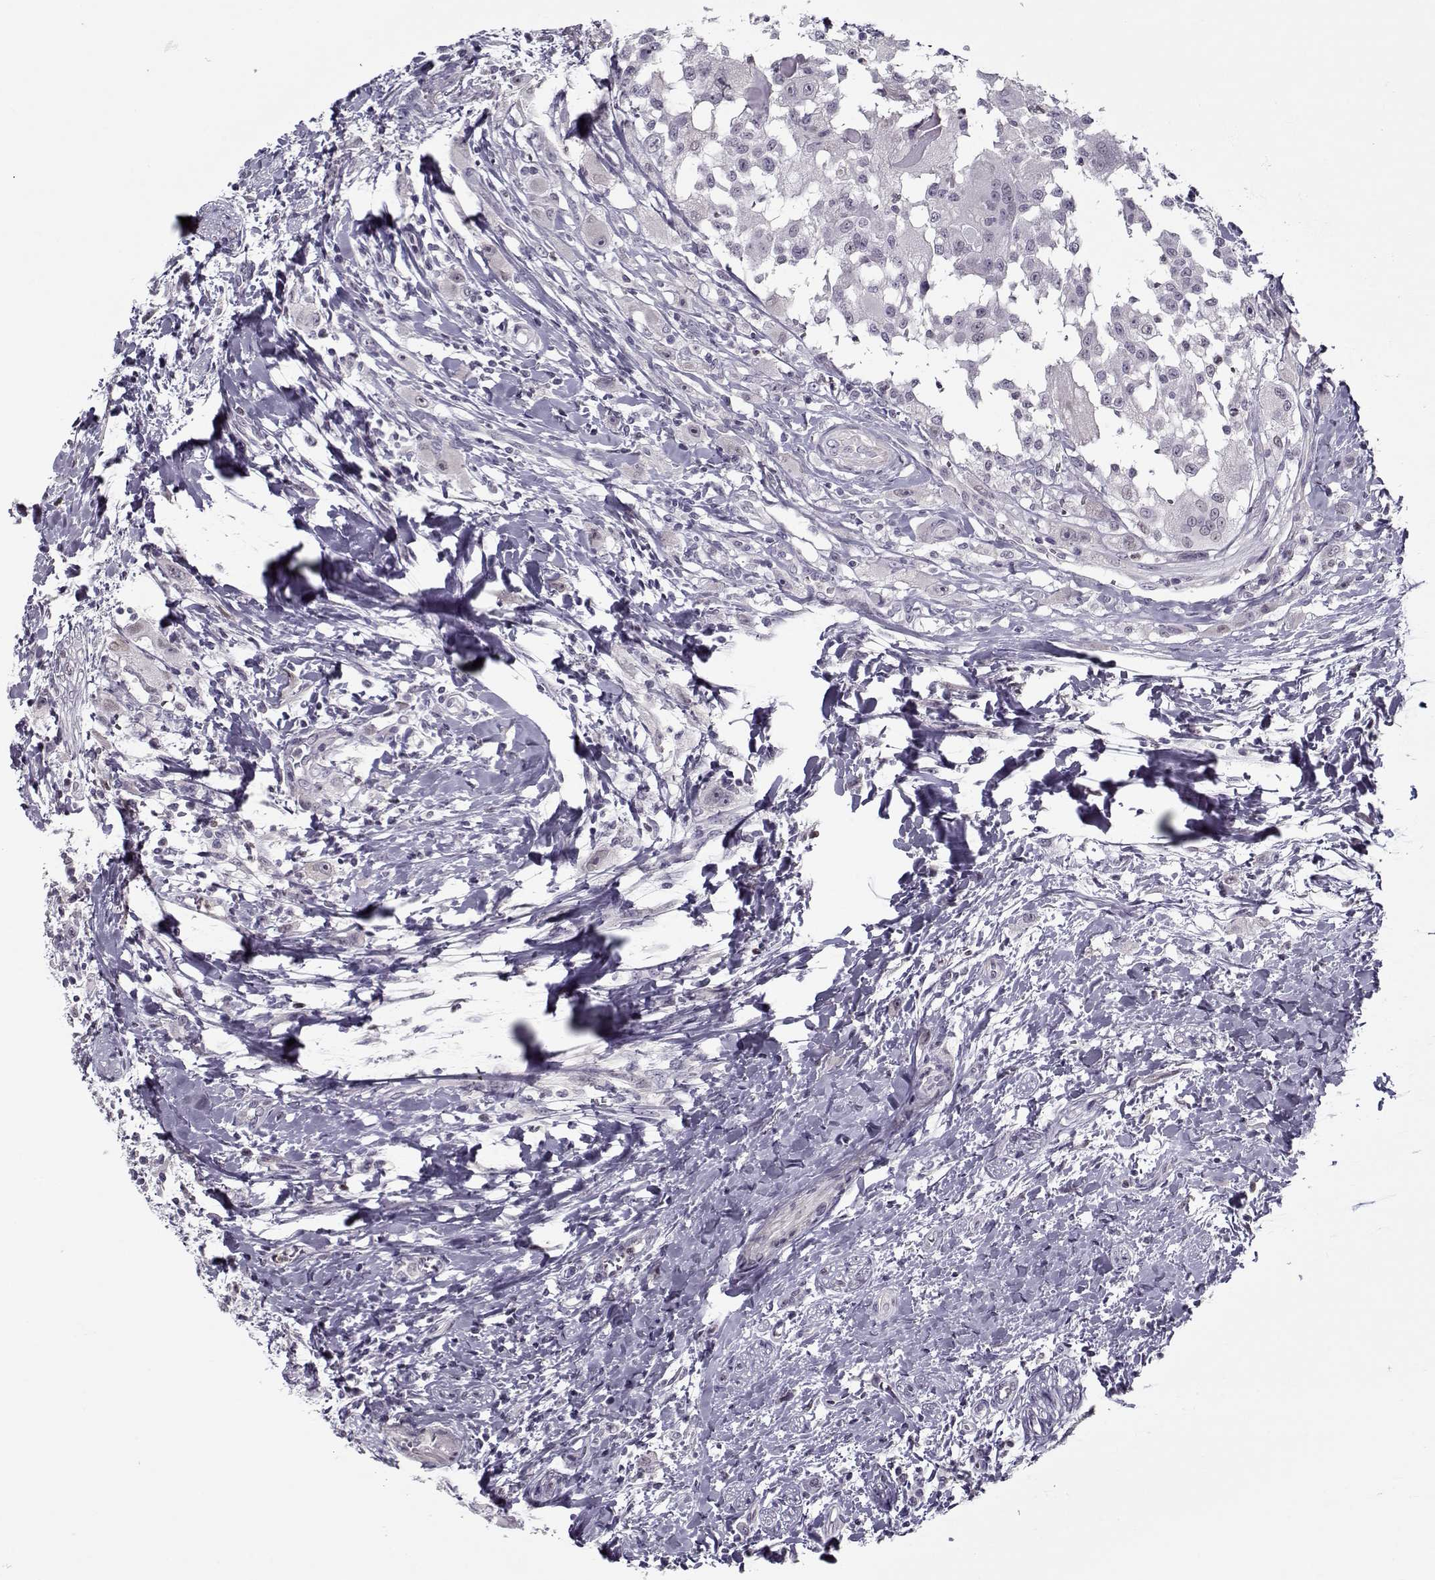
{"staining": {"intensity": "negative", "quantity": "none", "location": "none"}, "tissue": "head and neck cancer", "cell_type": "Tumor cells", "image_type": "cancer", "snomed": [{"axis": "morphology", "description": "Squamous cell carcinoma, NOS"}, {"axis": "morphology", "description": "Squamous cell carcinoma, metastatic, NOS"}, {"axis": "topography", "description": "Oral tissue"}, {"axis": "topography", "description": "Head-Neck"}], "caption": "Immunohistochemistry (IHC) image of neoplastic tissue: metastatic squamous cell carcinoma (head and neck) stained with DAB exhibits no significant protein staining in tumor cells. The staining was performed using DAB to visualize the protein expression in brown, while the nuclei were stained in blue with hematoxylin (Magnification: 20x).", "gene": "CIBAR1", "patient": {"sex": "female", "age": 85}}